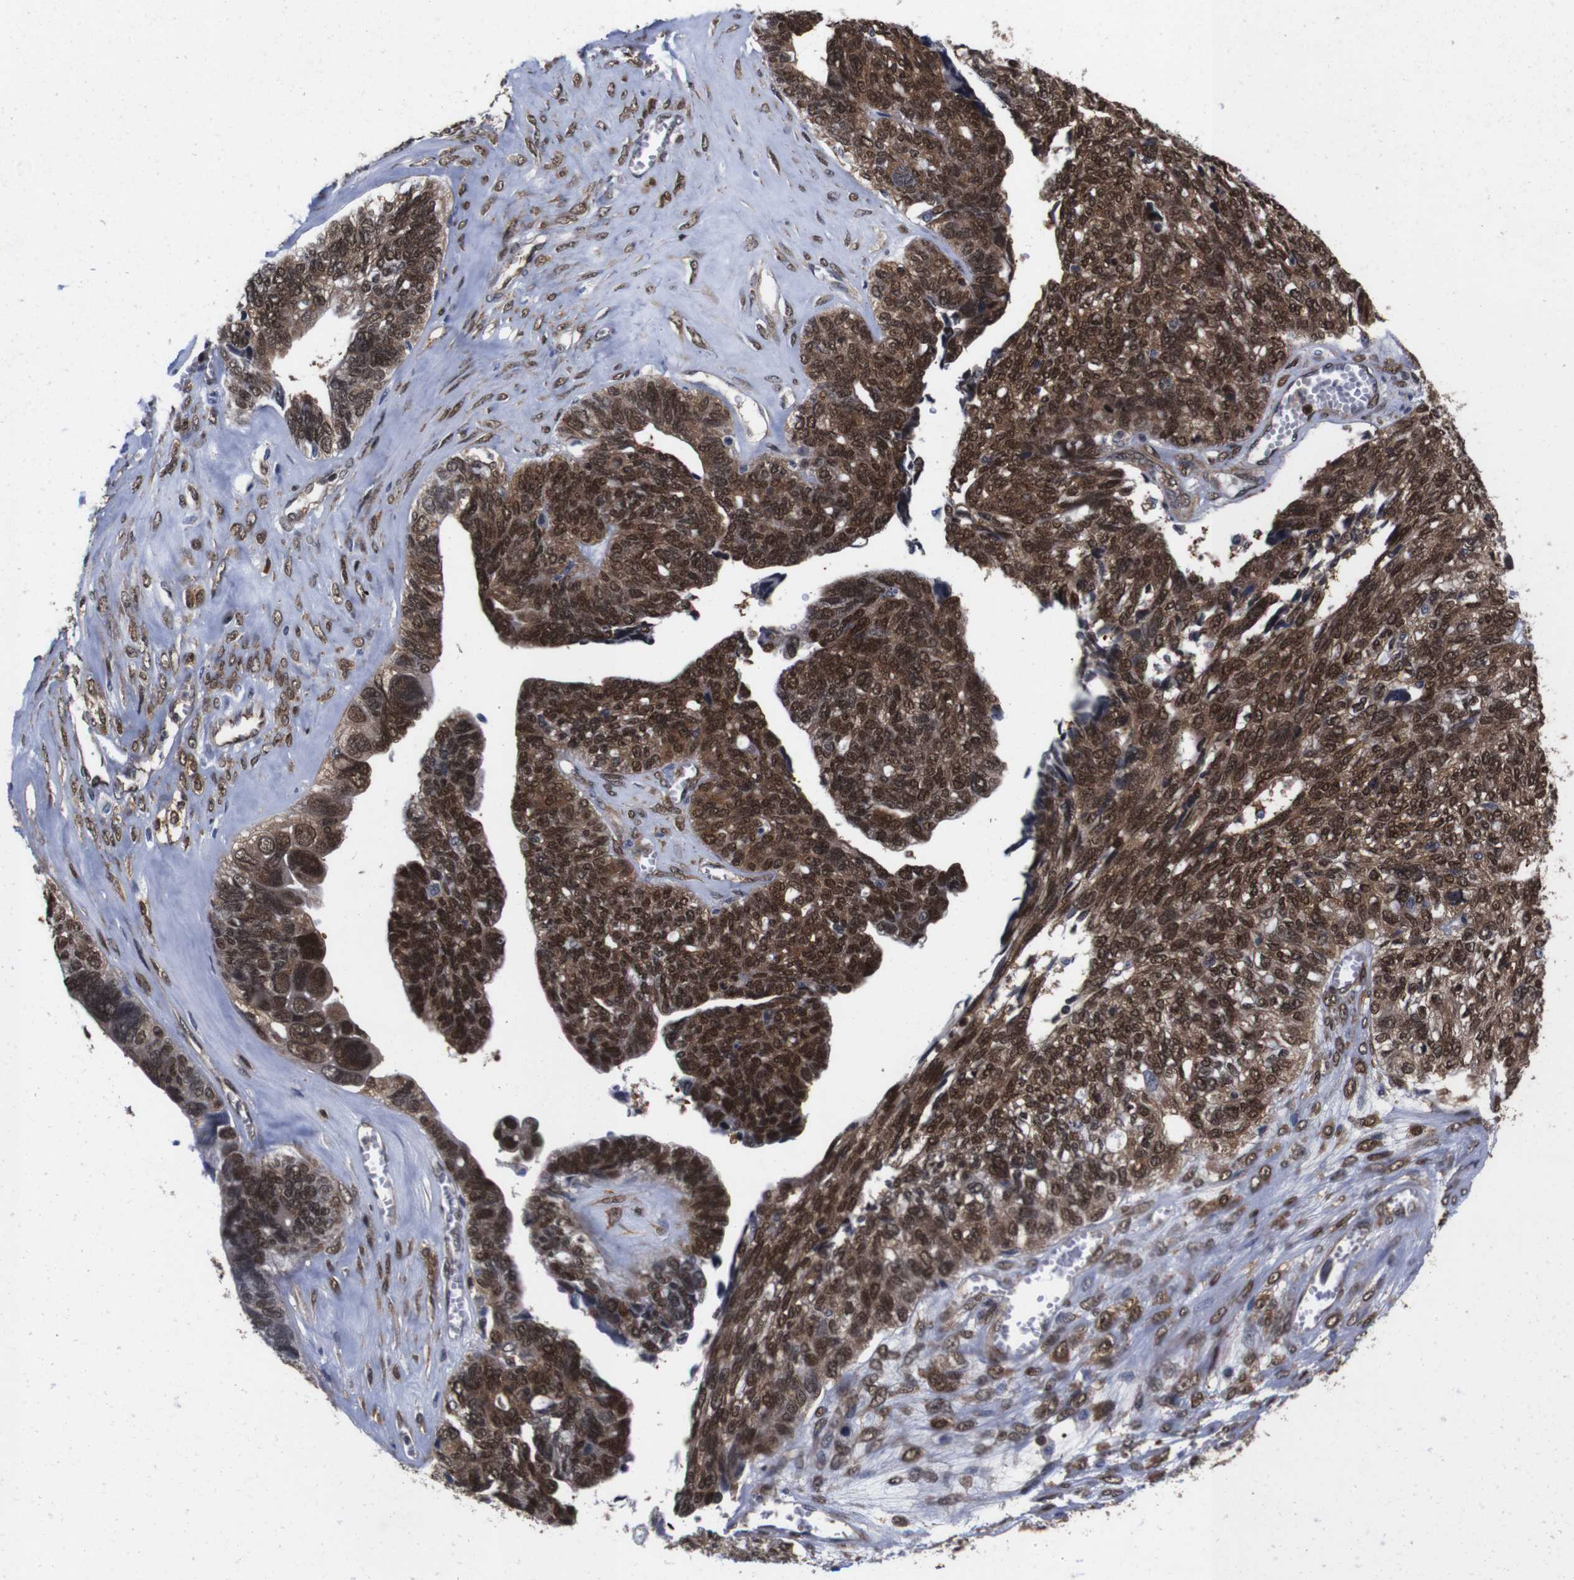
{"staining": {"intensity": "strong", "quantity": ">75%", "location": "cytoplasmic/membranous,nuclear"}, "tissue": "ovarian cancer", "cell_type": "Tumor cells", "image_type": "cancer", "snomed": [{"axis": "morphology", "description": "Cystadenocarcinoma, serous, NOS"}, {"axis": "topography", "description": "Ovary"}], "caption": "Immunohistochemistry histopathology image of ovarian cancer (serous cystadenocarcinoma) stained for a protein (brown), which exhibits high levels of strong cytoplasmic/membranous and nuclear staining in approximately >75% of tumor cells.", "gene": "UBQLN2", "patient": {"sex": "female", "age": 79}}